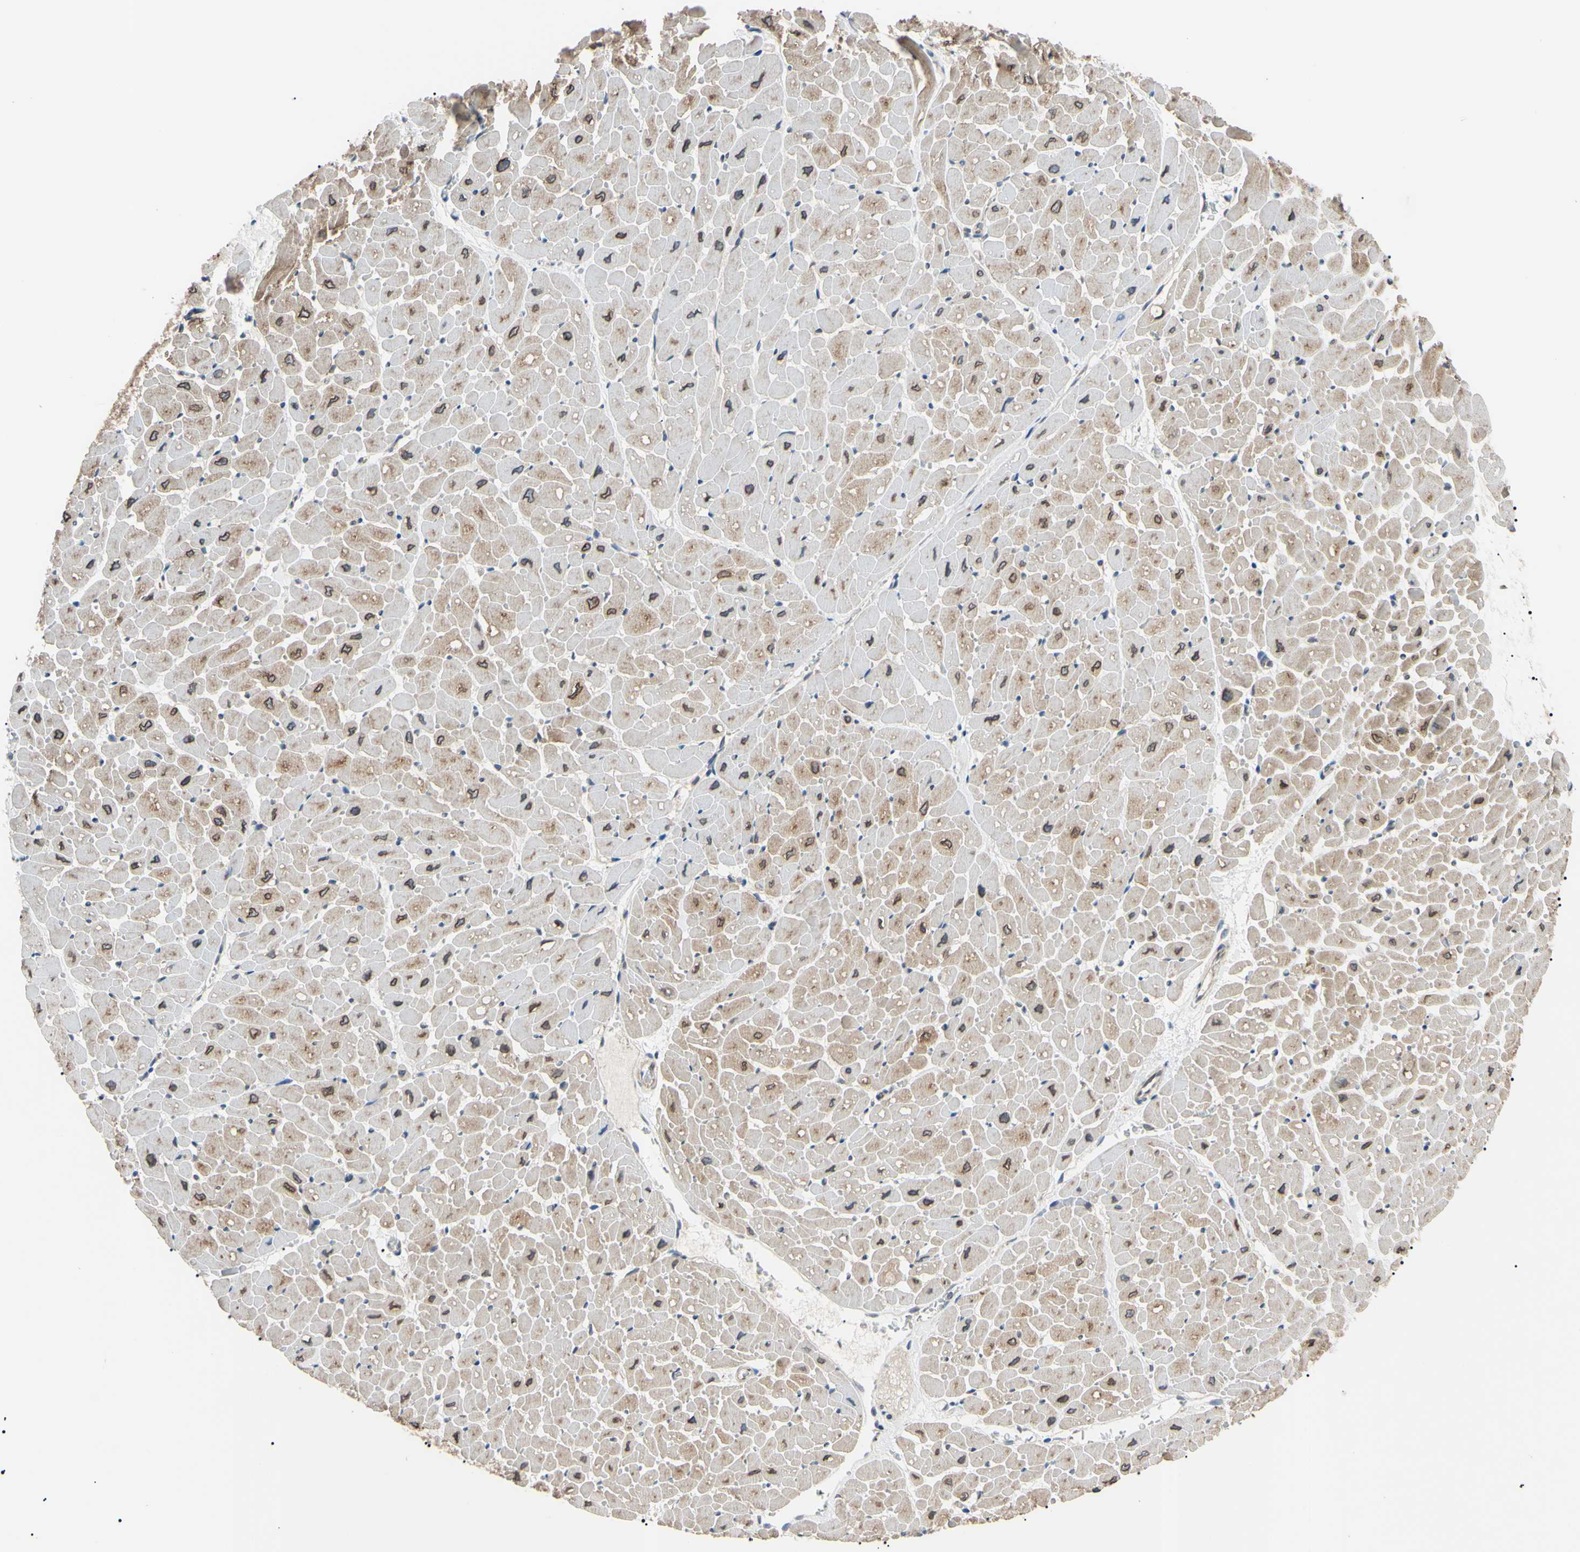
{"staining": {"intensity": "weak", "quantity": "25%-75%", "location": "cytoplasmic/membranous"}, "tissue": "heart muscle", "cell_type": "Cardiomyocytes", "image_type": "normal", "snomed": [{"axis": "morphology", "description": "Normal tissue, NOS"}, {"axis": "topography", "description": "Heart"}], "caption": "A histopathology image showing weak cytoplasmic/membranous positivity in about 25%-75% of cardiomyocytes in benign heart muscle, as visualized by brown immunohistochemical staining.", "gene": "VAPA", "patient": {"sex": "male", "age": 45}}